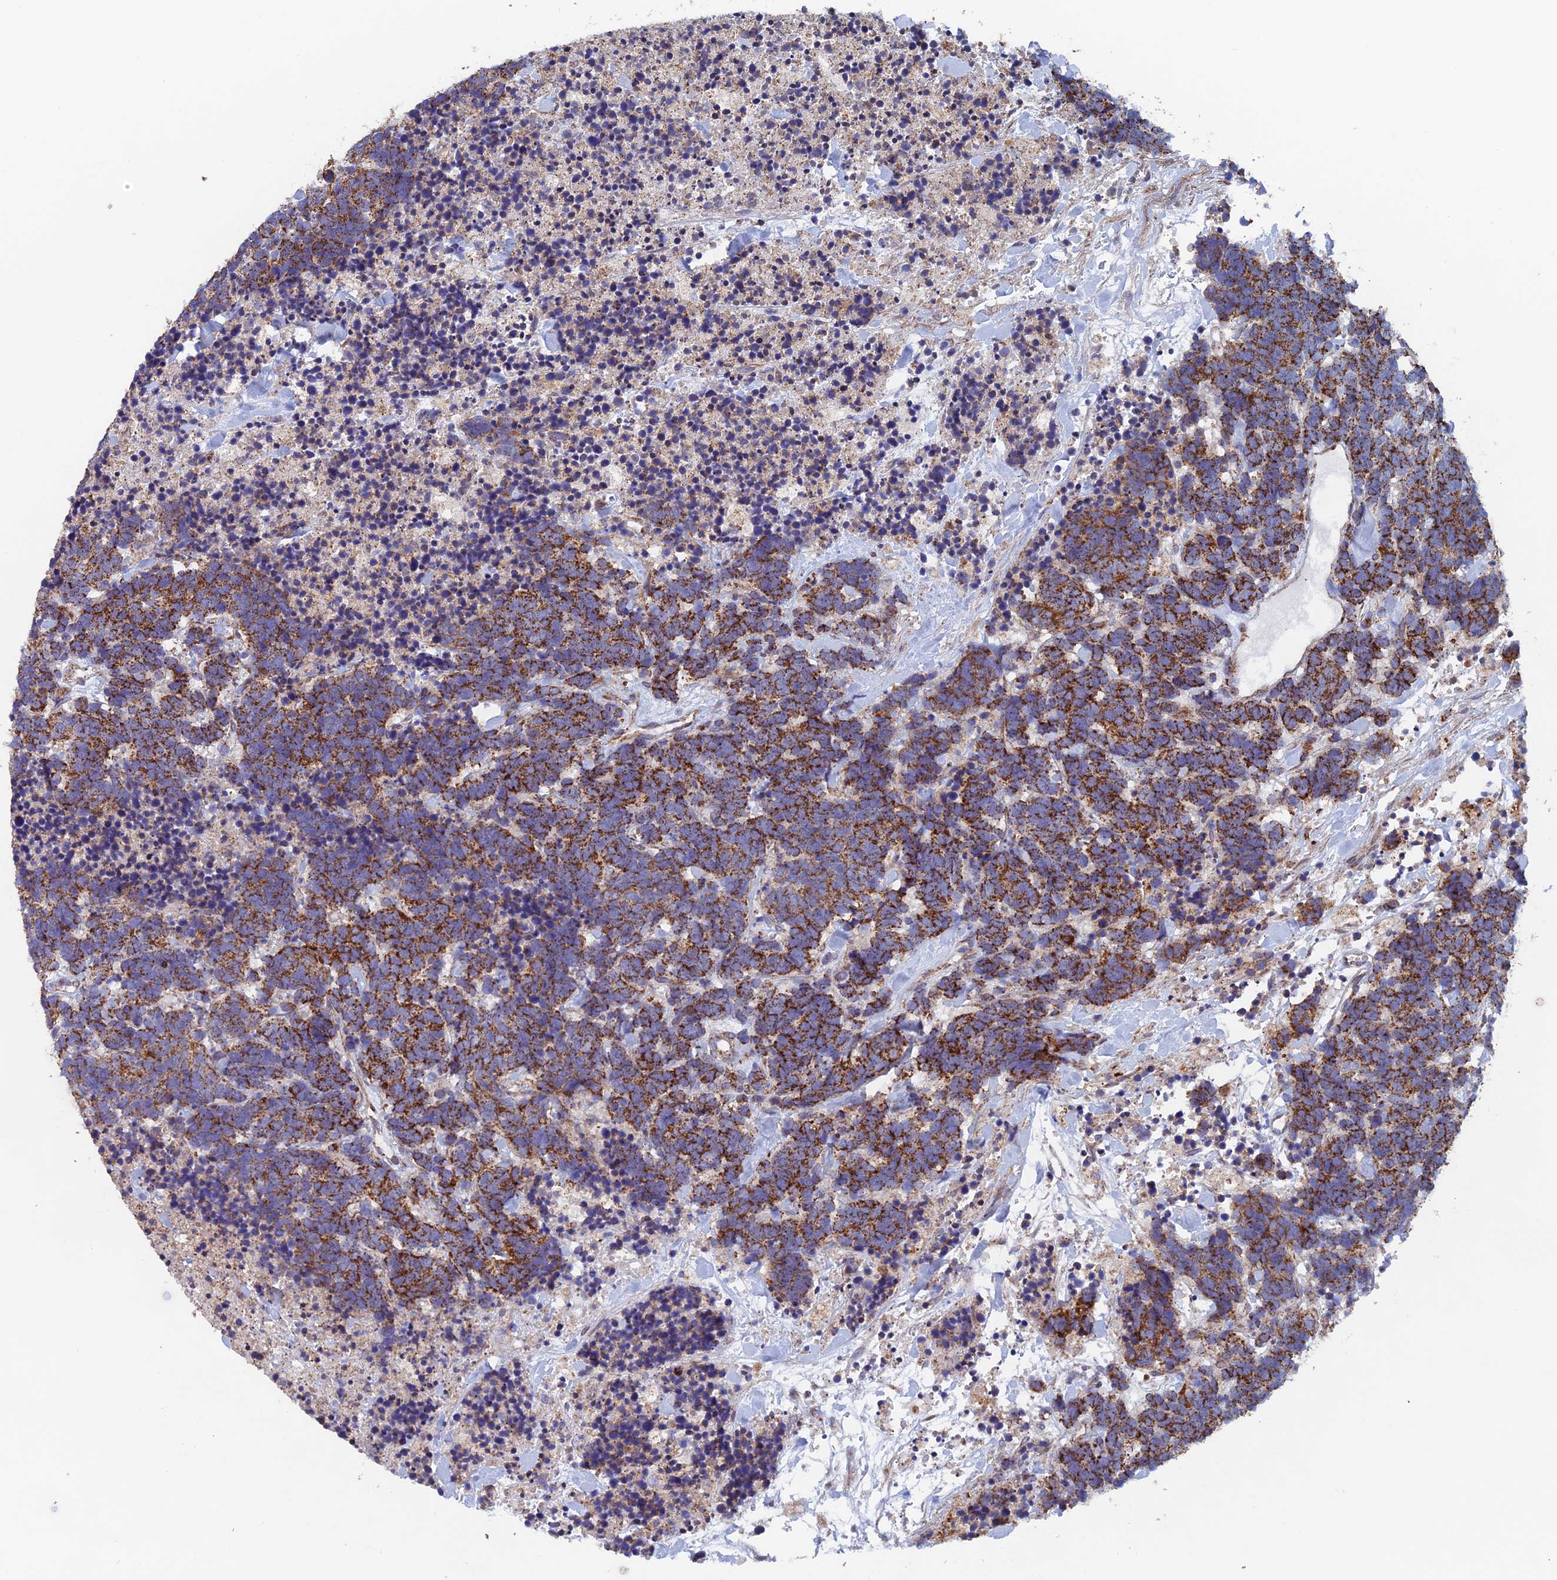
{"staining": {"intensity": "moderate", "quantity": ">75%", "location": "cytoplasmic/membranous"}, "tissue": "carcinoid", "cell_type": "Tumor cells", "image_type": "cancer", "snomed": [{"axis": "morphology", "description": "Carcinoma, NOS"}, {"axis": "morphology", "description": "Carcinoid, malignant, NOS"}, {"axis": "topography", "description": "Prostate"}], "caption": "IHC histopathology image of human carcinoid stained for a protein (brown), which displays medium levels of moderate cytoplasmic/membranous positivity in approximately >75% of tumor cells.", "gene": "MRPL1", "patient": {"sex": "male", "age": 57}}